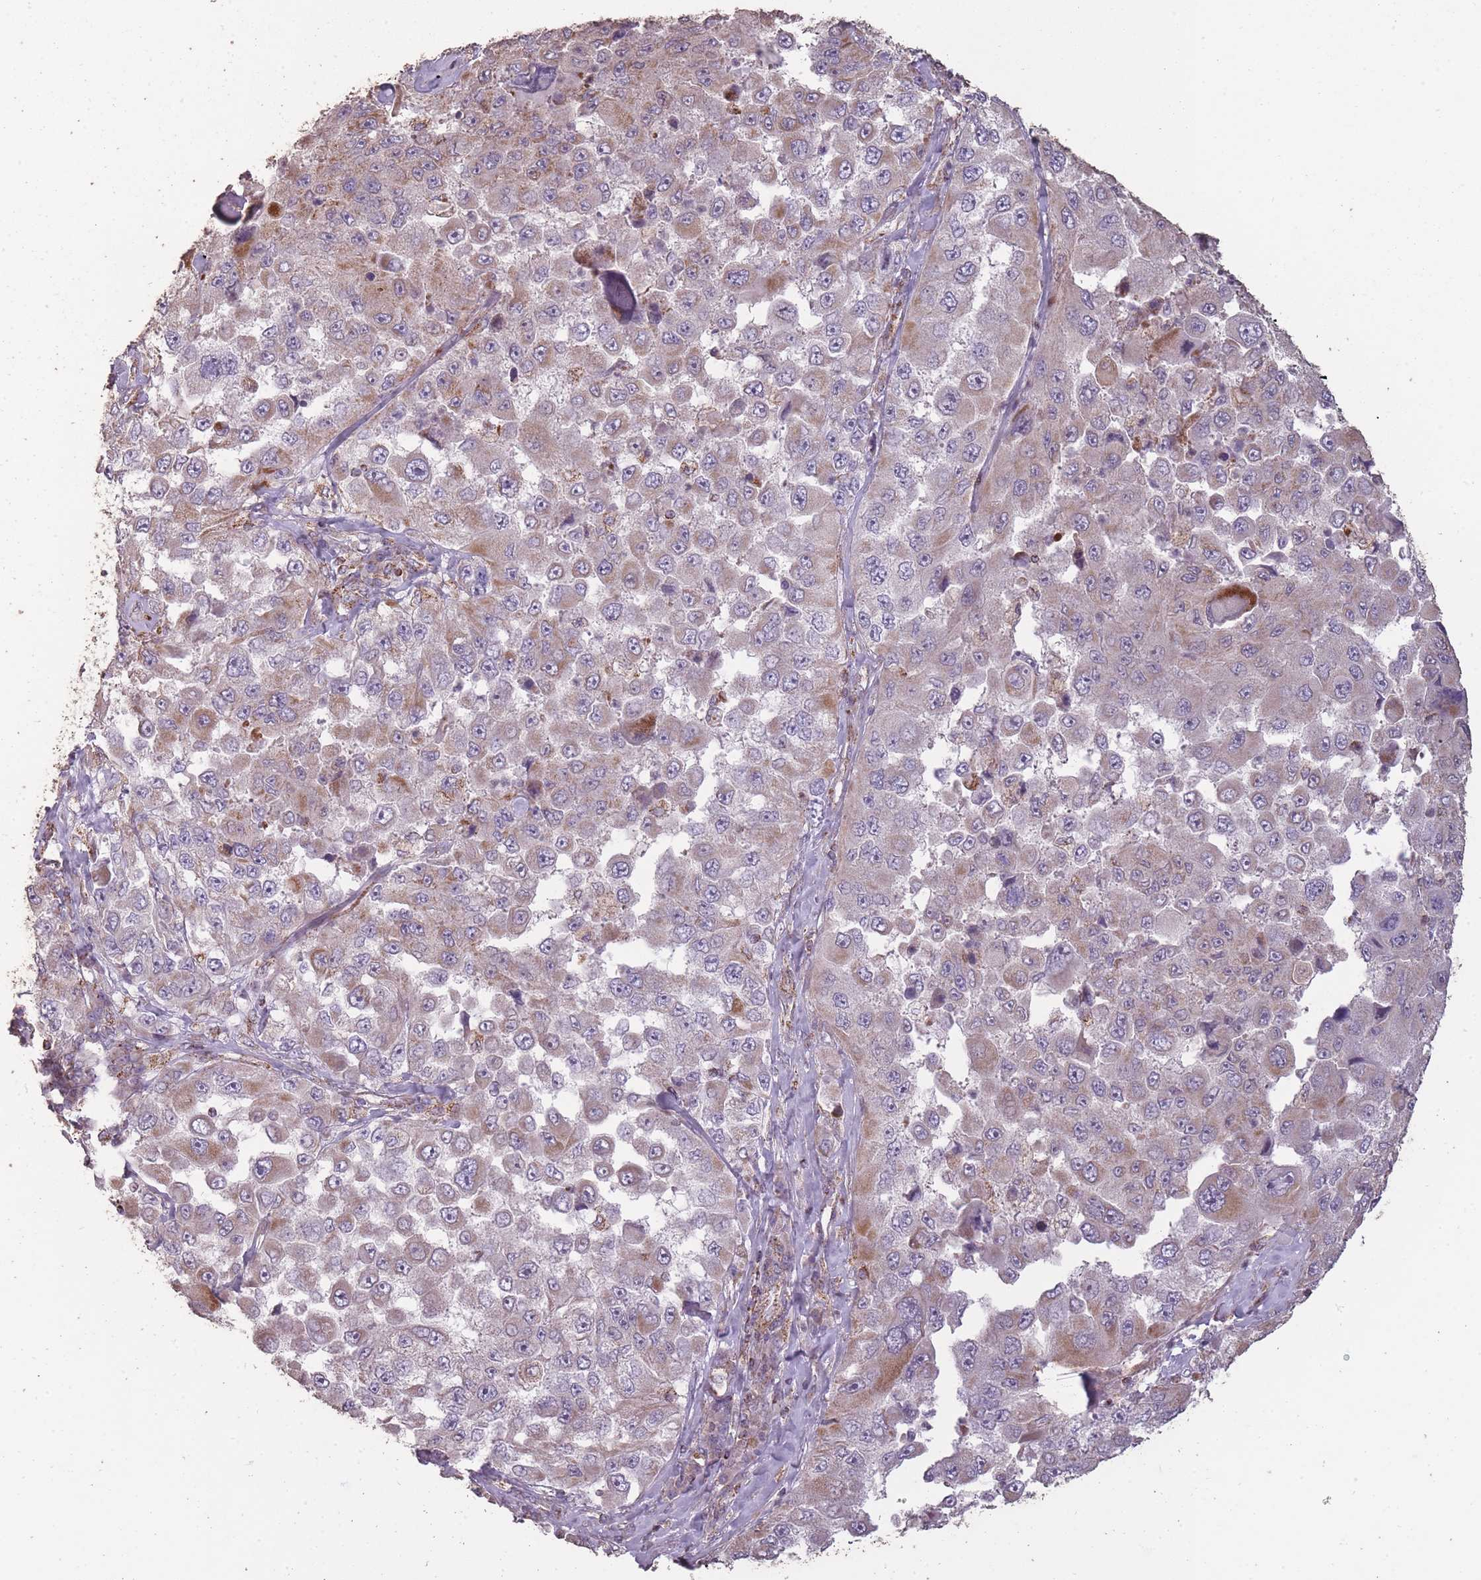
{"staining": {"intensity": "moderate", "quantity": "<25%", "location": "cytoplasmic/membranous"}, "tissue": "melanoma", "cell_type": "Tumor cells", "image_type": "cancer", "snomed": [{"axis": "morphology", "description": "Malignant melanoma, Metastatic site"}, {"axis": "topography", "description": "Lymph node"}], "caption": "A micrograph of human melanoma stained for a protein reveals moderate cytoplasmic/membranous brown staining in tumor cells.", "gene": "CNOT8", "patient": {"sex": "male", "age": 62}}